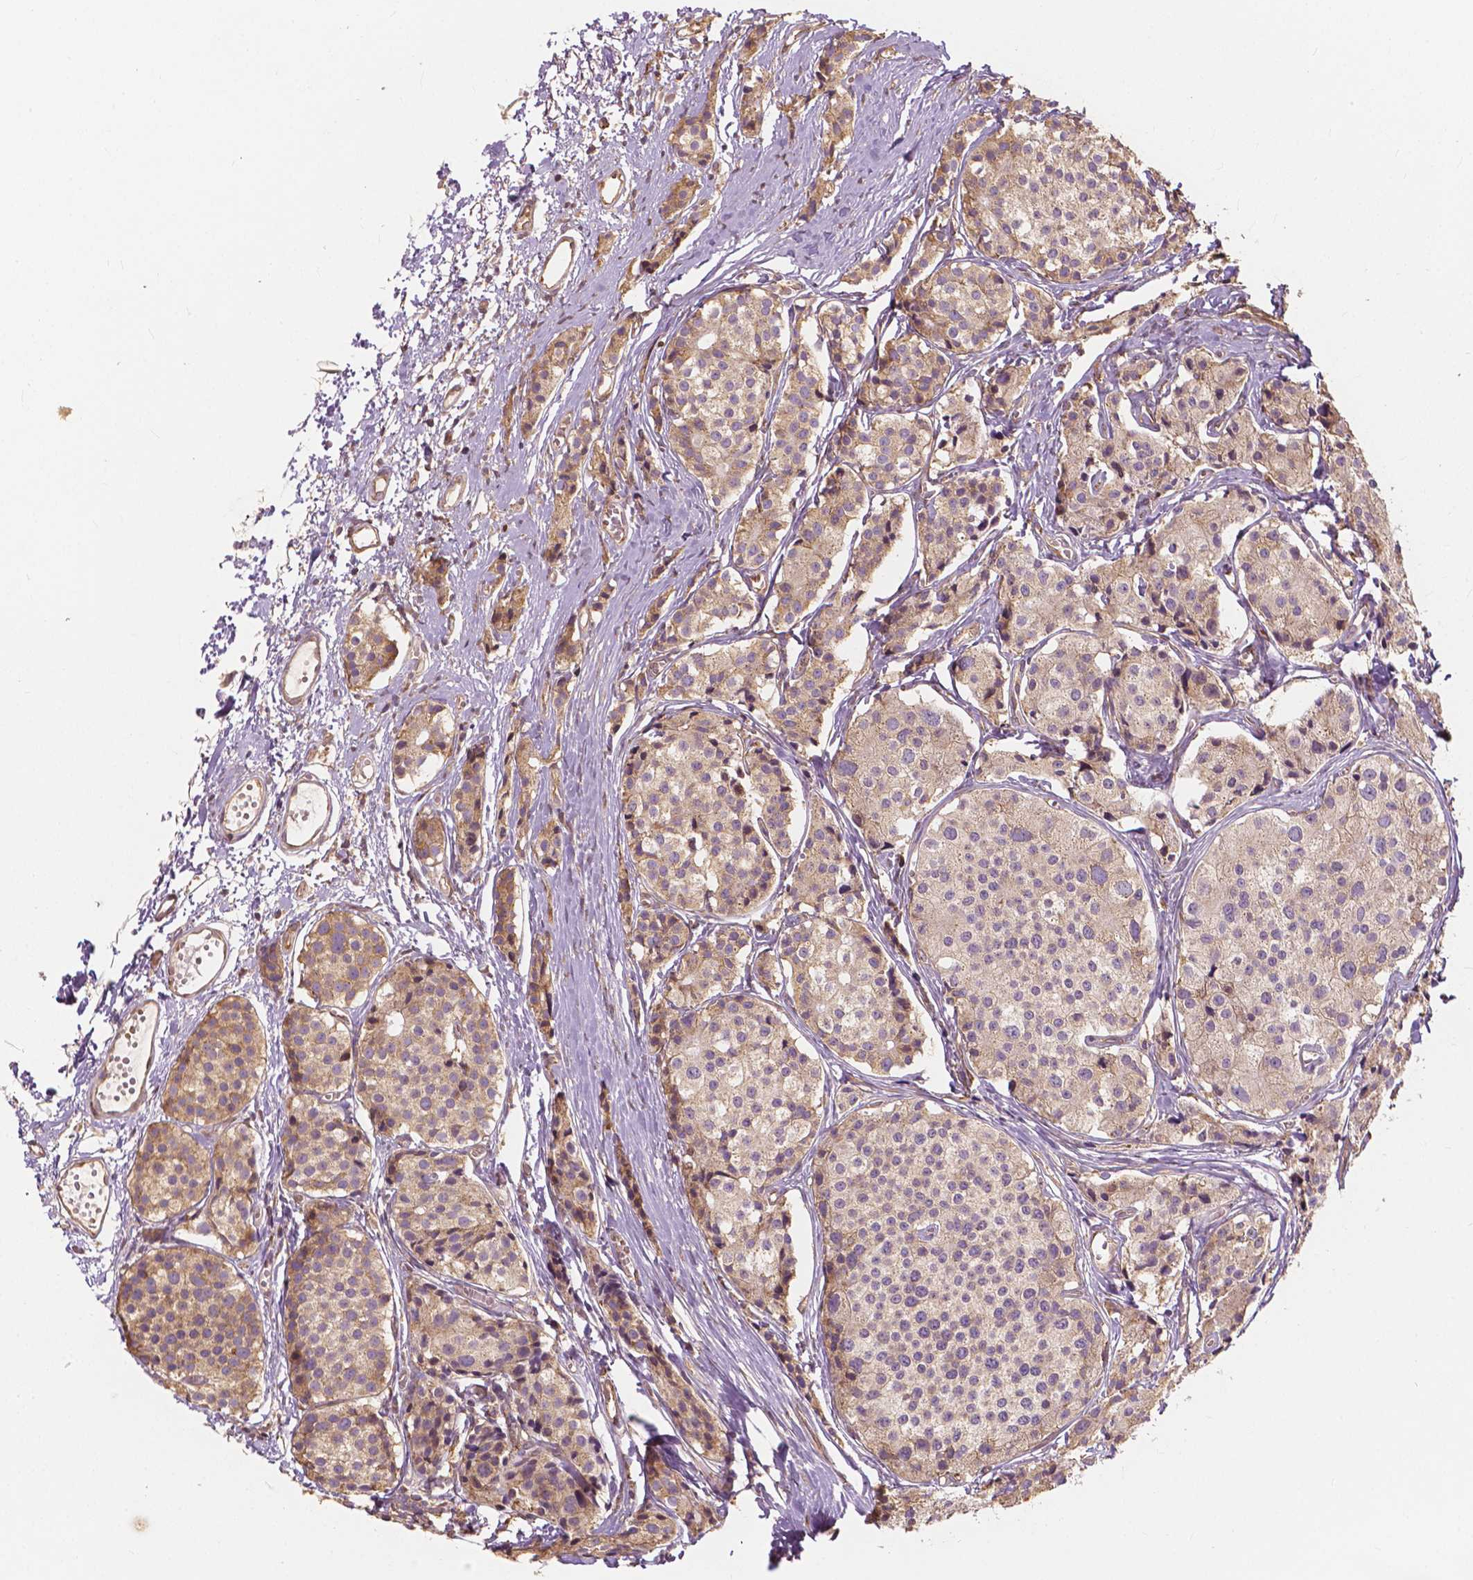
{"staining": {"intensity": "weak", "quantity": ">75%", "location": "cytoplasmic/membranous"}, "tissue": "carcinoid", "cell_type": "Tumor cells", "image_type": "cancer", "snomed": [{"axis": "morphology", "description": "Carcinoid, malignant, NOS"}, {"axis": "topography", "description": "Small intestine"}], "caption": "About >75% of tumor cells in human carcinoid (malignant) reveal weak cytoplasmic/membranous protein expression as visualized by brown immunohistochemical staining.", "gene": "G3BP1", "patient": {"sex": "female", "age": 65}}